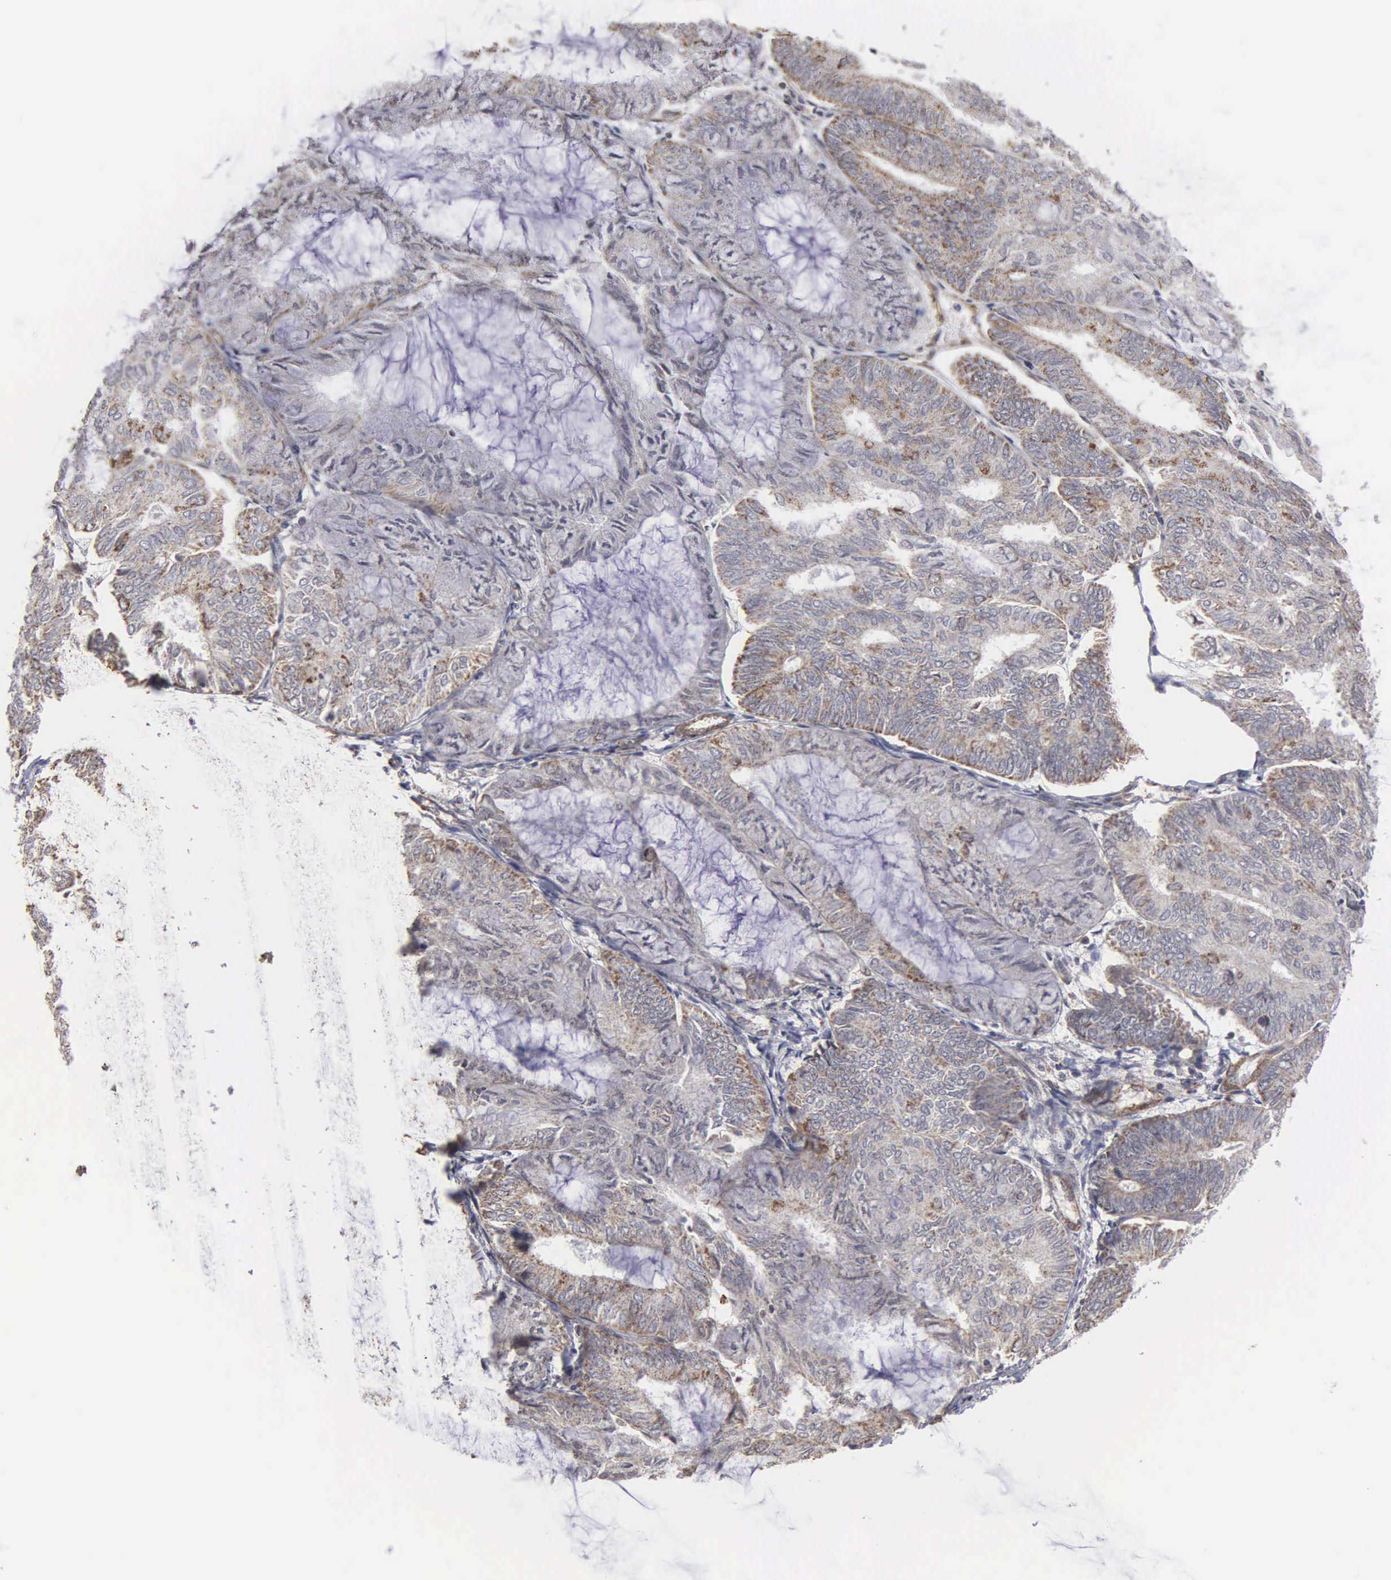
{"staining": {"intensity": "weak", "quantity": "25%-75%", "location": "cytoplasmic/membranous"}, "tissue": "endometrial cancer", "cell_type": "Tumor cells", "image_type": "cancer", "snomed": [{"axis": "morphology", "description": "Adenocarcinoma, NOS"}, {"axis": "topography", "description": "Endometrium"}], "caption": "A photomicrograph of endometrial adenocarcinoma stained for a protein demonstrates weak cytoplasmic/membranous brown staining in tumor cells. (IHC, brightfield microscopy, high magnification).", "gene": "NGDN", "patient": {"sex": "female", "age": 59}}